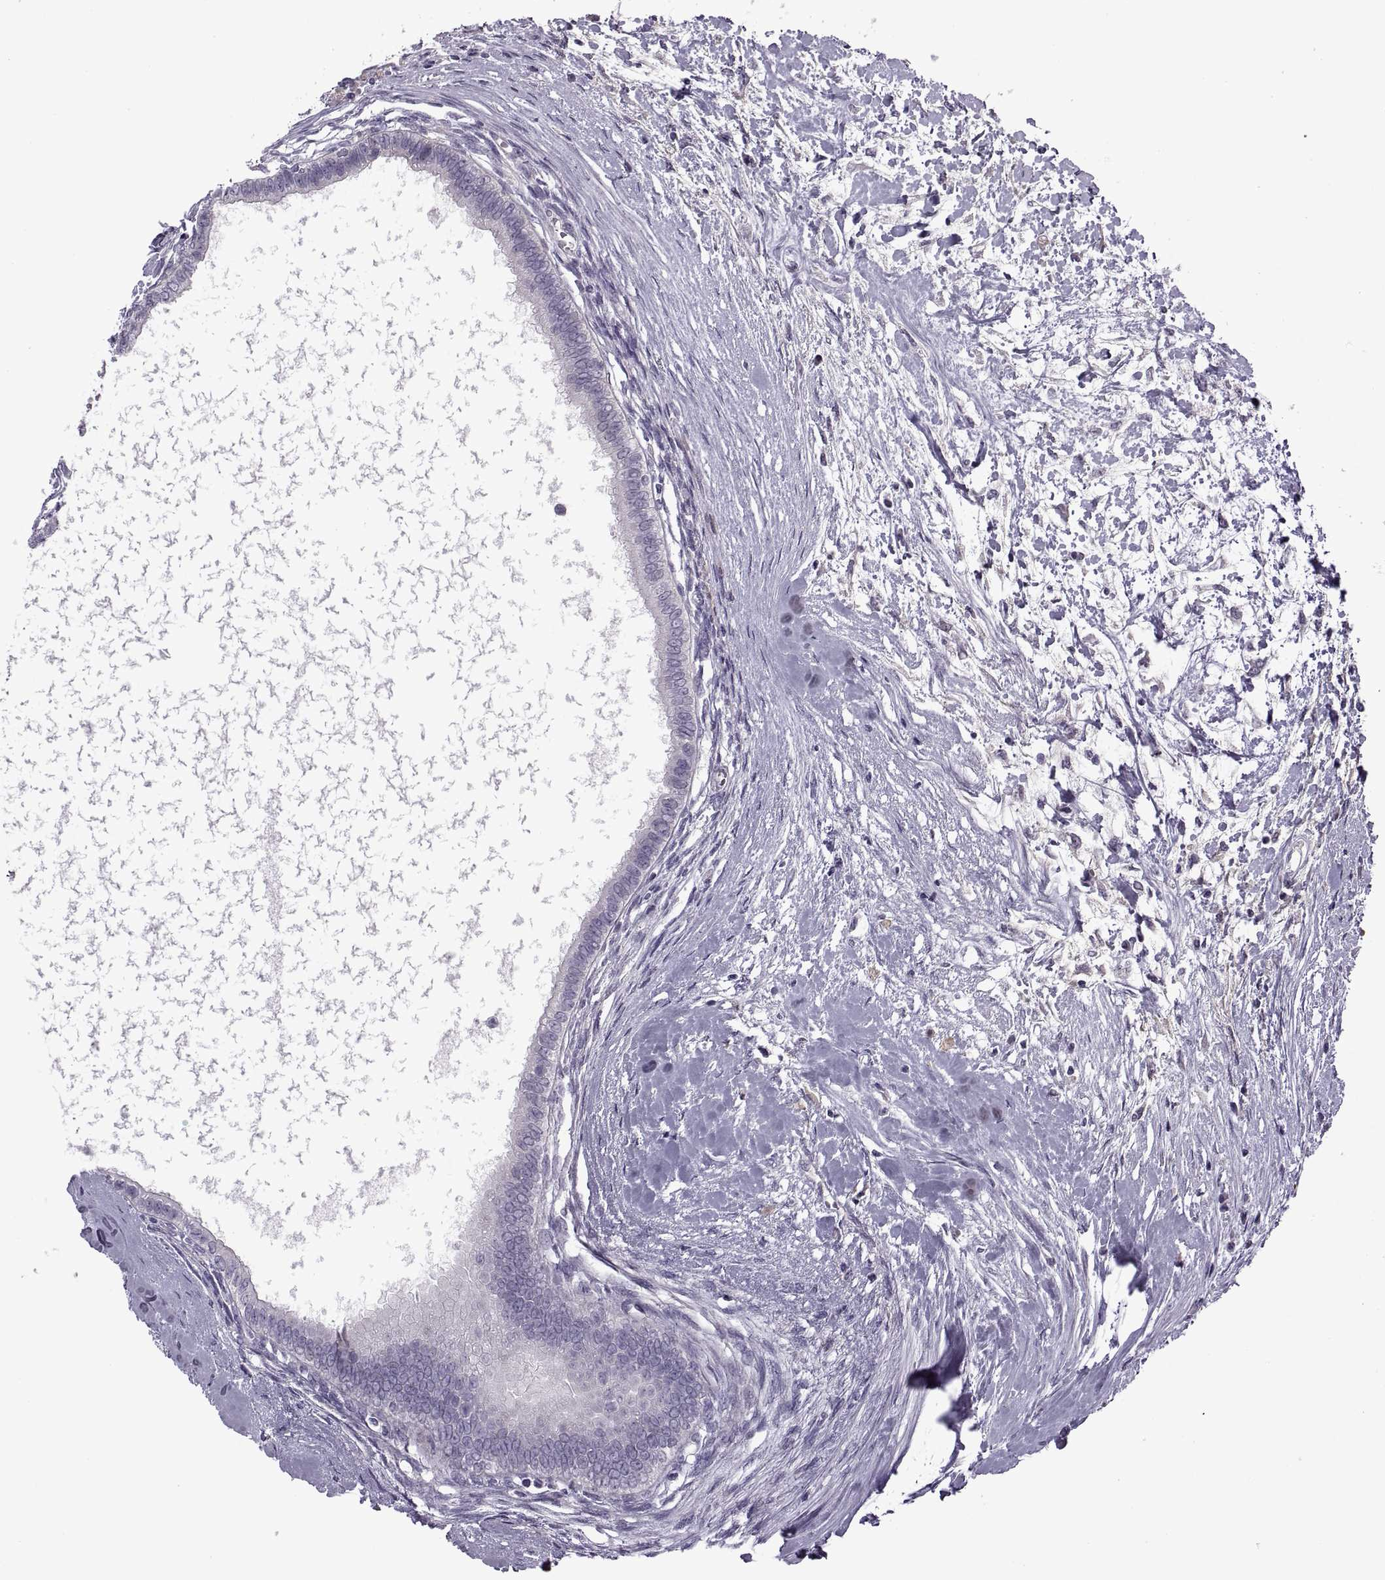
{"staining": {"intensity": "weak", "quantity": "<25%", "location": "cytoplasmic/membranous"}, "tissue": "testis cancer", "cell_type": "Tumor cells", "image_type": "cancer", "snomed": [{"axis": "morphology", "description": "Carcinoma, Embryonal, NOS"}, {"axis": "topography", "description": "Testis"}], "caption": "Testis cancer (embryonal carcinoma) was stained to show a protein in brown. There is no significant expression in tumor cells.", "gene": "RIPK4", "patient": {"sex": "male", "age": 37}}